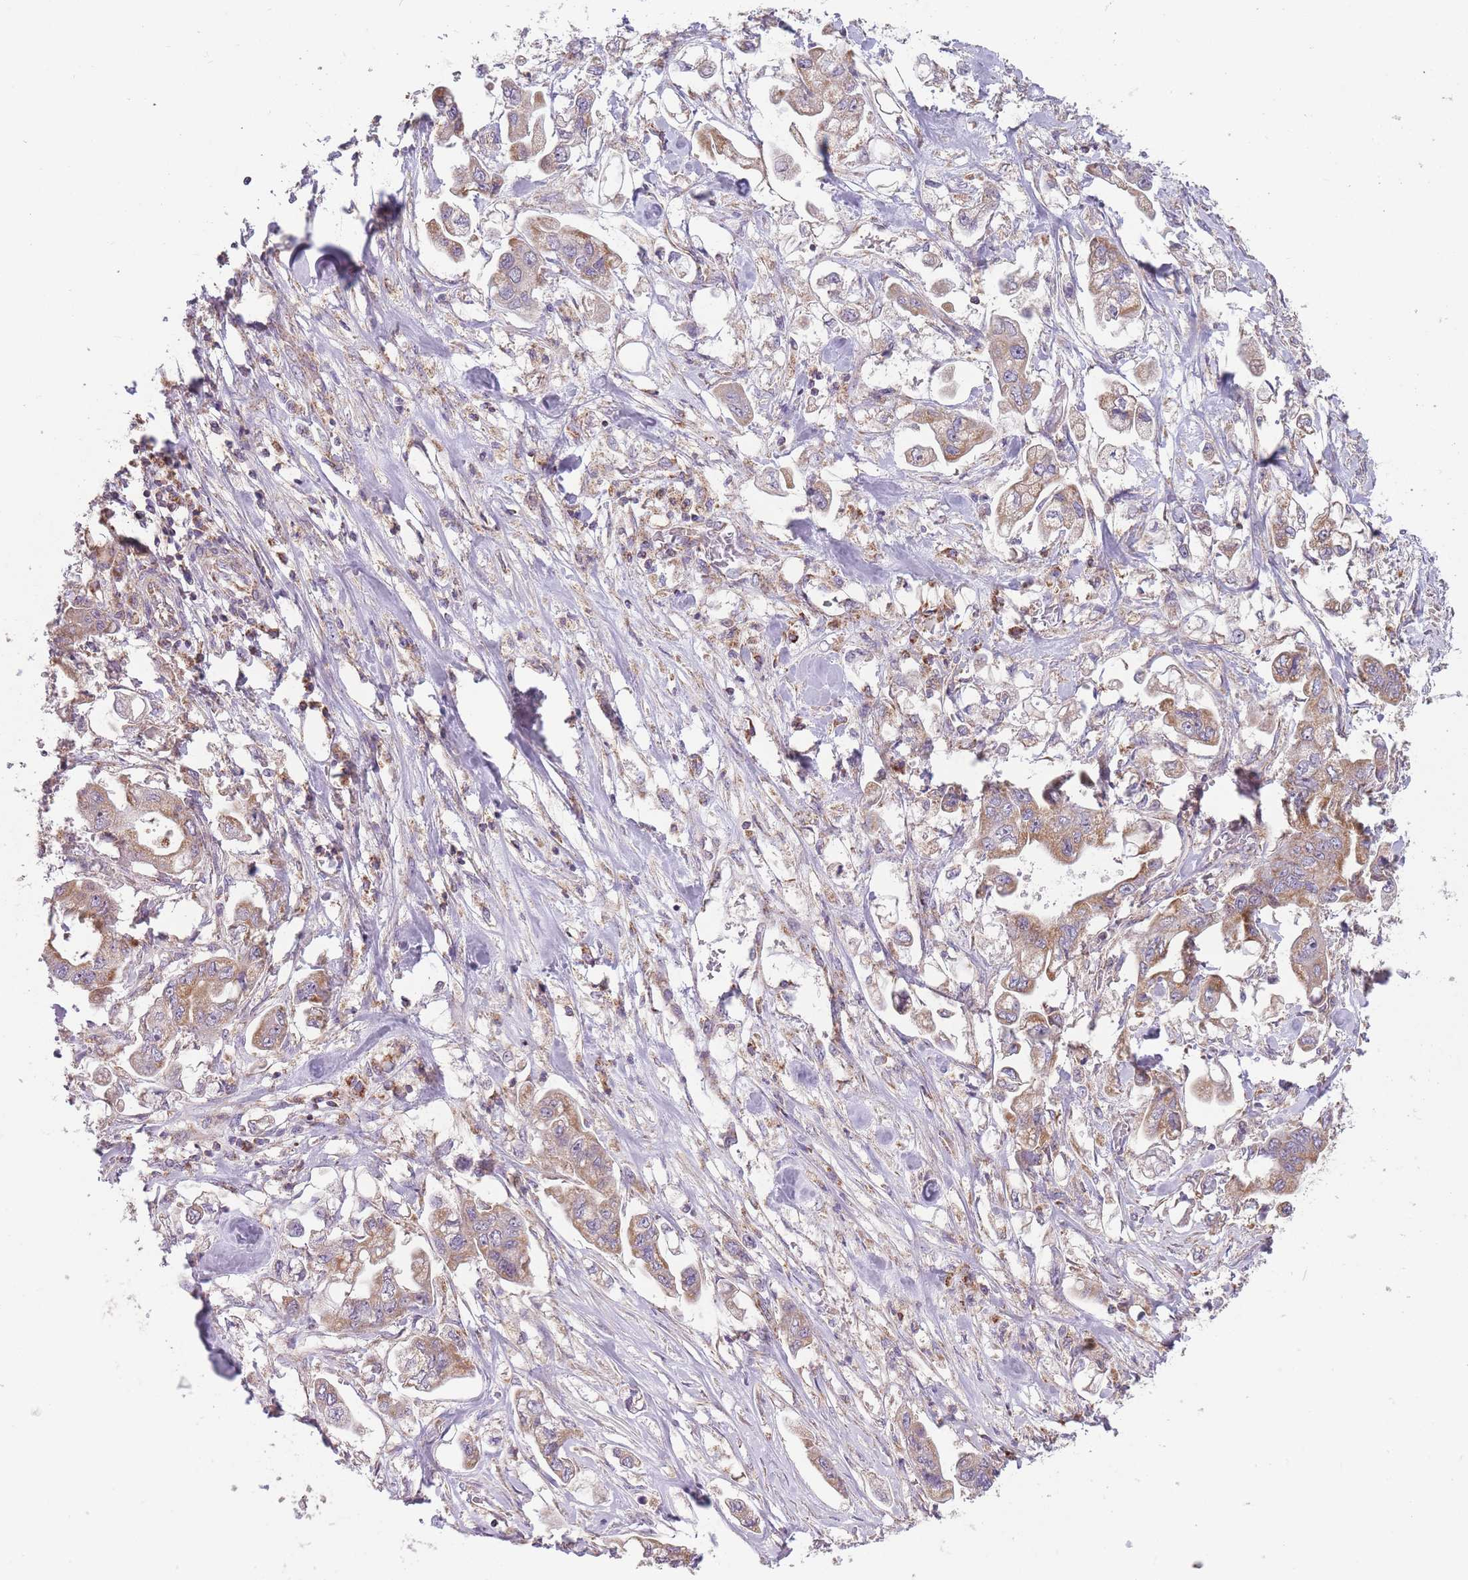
{"staining": {"intensity": "moderate", "quantity": ">75%", "location": "cytoplasmic/membranous"}, "tissue": "stomach cancer", "cell_type": "Tumor cells", "image_type": "cancer", "snomed": [{"axis": "morphology", "description": "Adenocarcinoma, NOS"}, {"axis": "topography", "description": "Stomach"}], "caption": "About >75% of tumor cells in human stomach adenocarcinoma demonstrate moderate cytoplasmic/membranous protein expression as visualized by brown immunohistochemical staining.", "gene": "NDUFA9", "patient": {"sex": "male", "age": 62}}